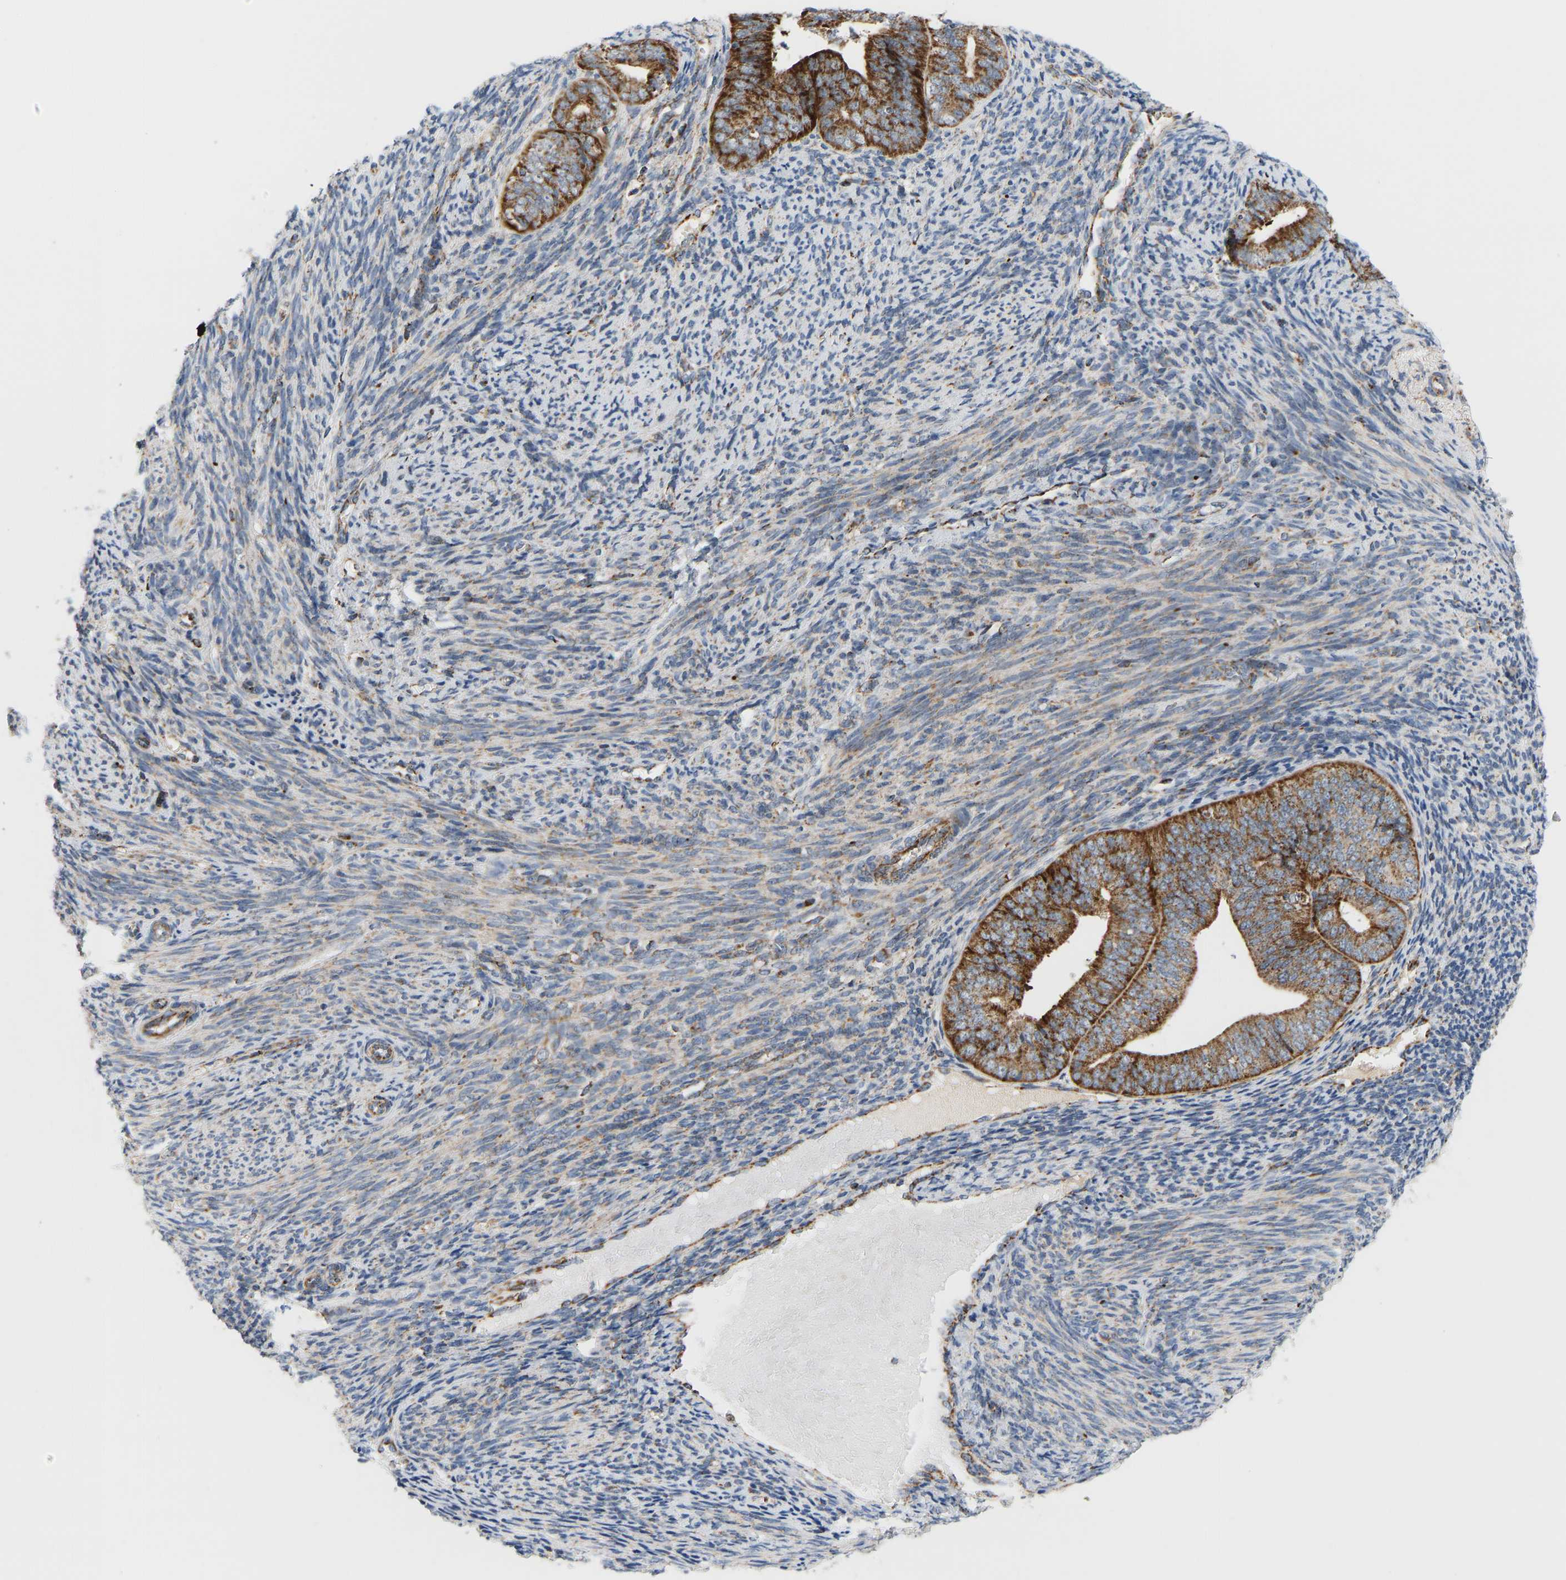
{"staining": {"intensity": "strong", "quantity": ">75%", "location": "cytoplasmic/membranous"}, "tissue": "endometrial cancer", "cell_type": "Tumor cells", "image_type": "cancer", "snomed": [{"axis": "morphology", "description": "Adenocarcinoma, NOS"}, {"axis": "topography", "description": "Endometrium"}], "caption": "Immunohistochemical staining of human endometrial cancer (adenocarcinoma) demonstrates high levels of strong cytoplasmic/membranous protein positivity in approximately >75% of tumor cells.", "gene": "GPSM2", "patient": {"sex": "female", "age": 63}}